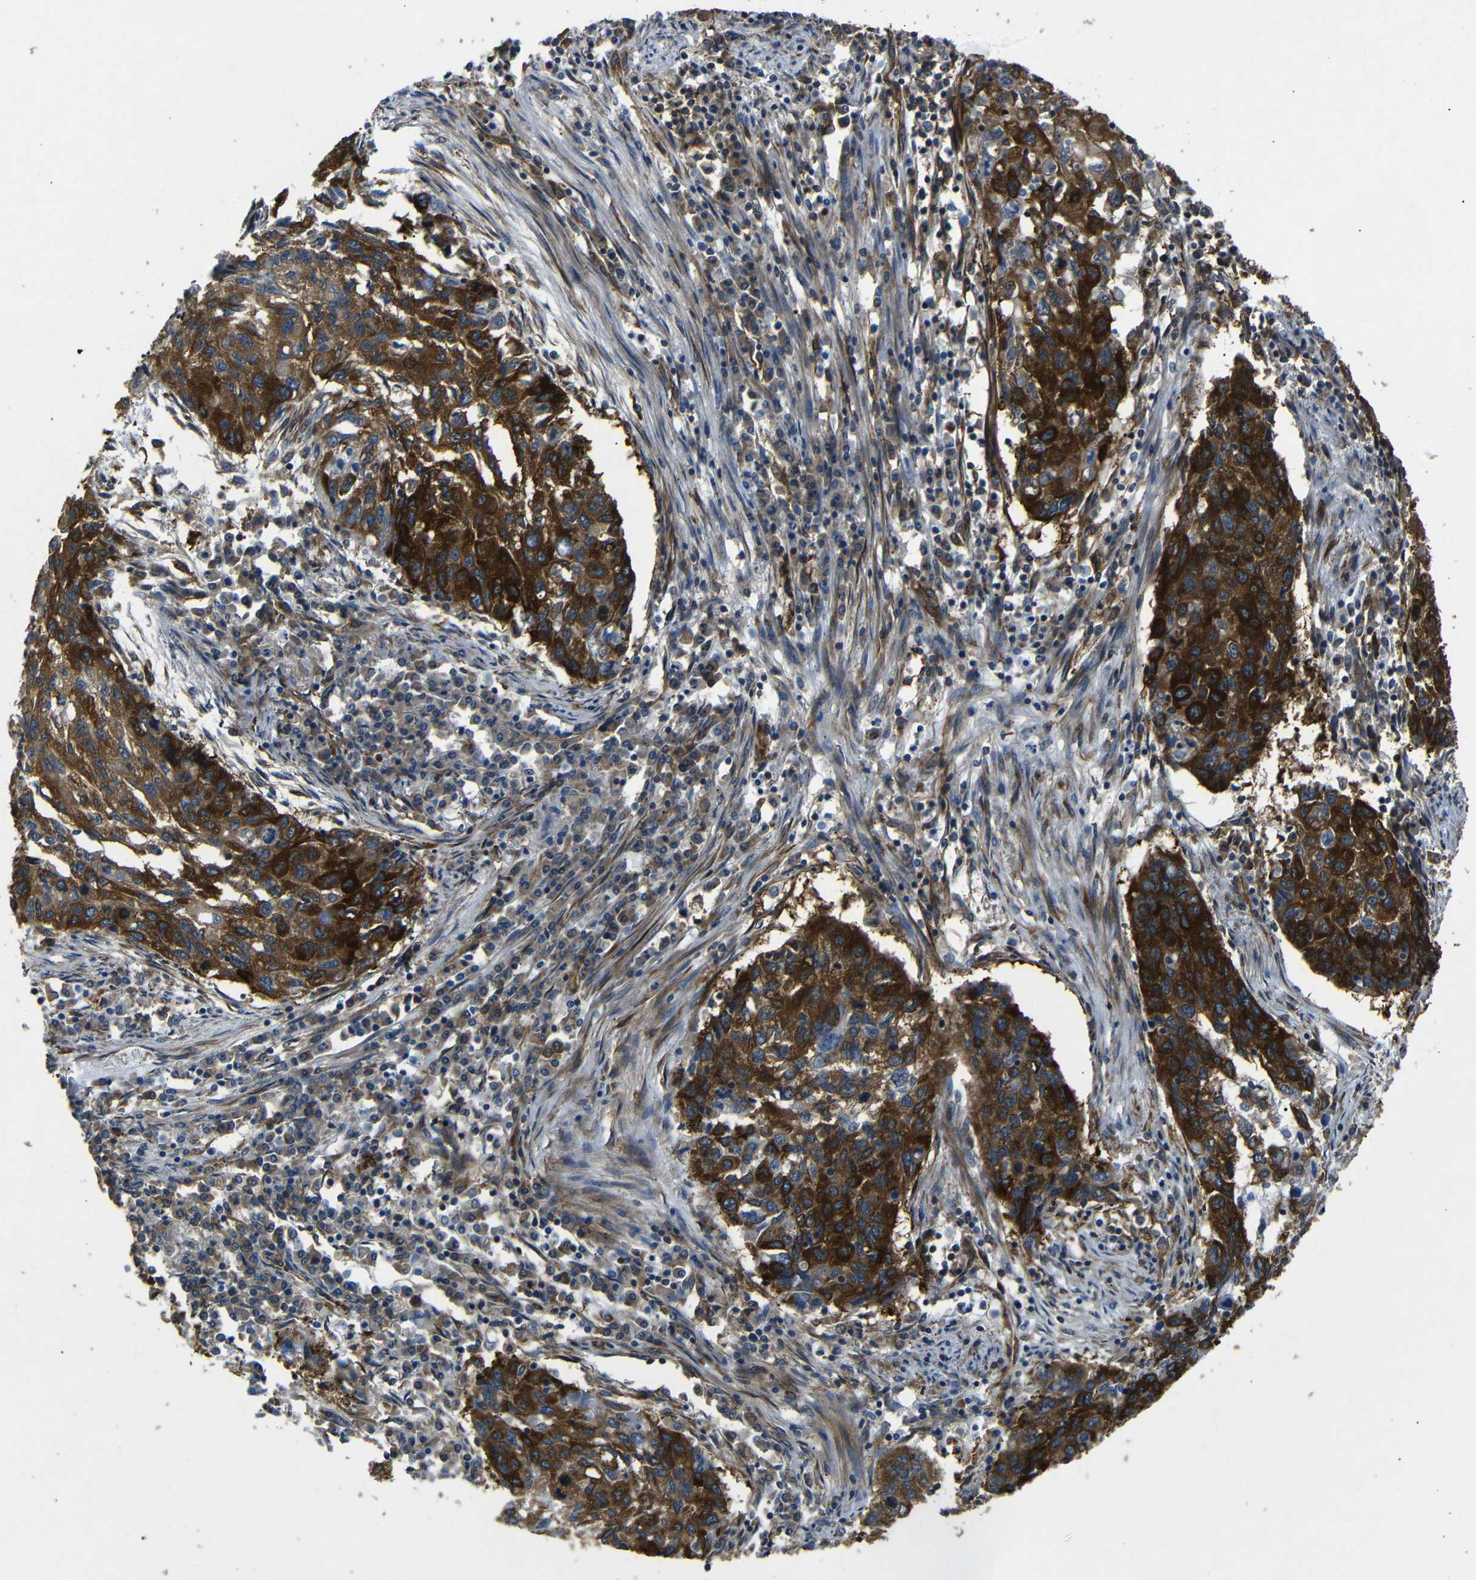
{"staining": {"intensity": "strong", "quantity": ">75%", "location": "cytoplasmic/membranous"}, "tissue": "lung cancer", "cell_type": "Tumor cells", "image_type": "cancer", "snomed": [{"axis": "morphology", "description": "Squamous cell carcinoma, NOS"}, {"axis": "topography", "description": "Lung"}], "caption": "An image showing strong cytoplasmic/membranous staining in approximately >75% of tumor cells in lung cancer (squamous cell carcinoma), as visualized by brown immunohistochemical staining.", "gene": "BTF3", "patient": {"sex": "female", "age": 63}}